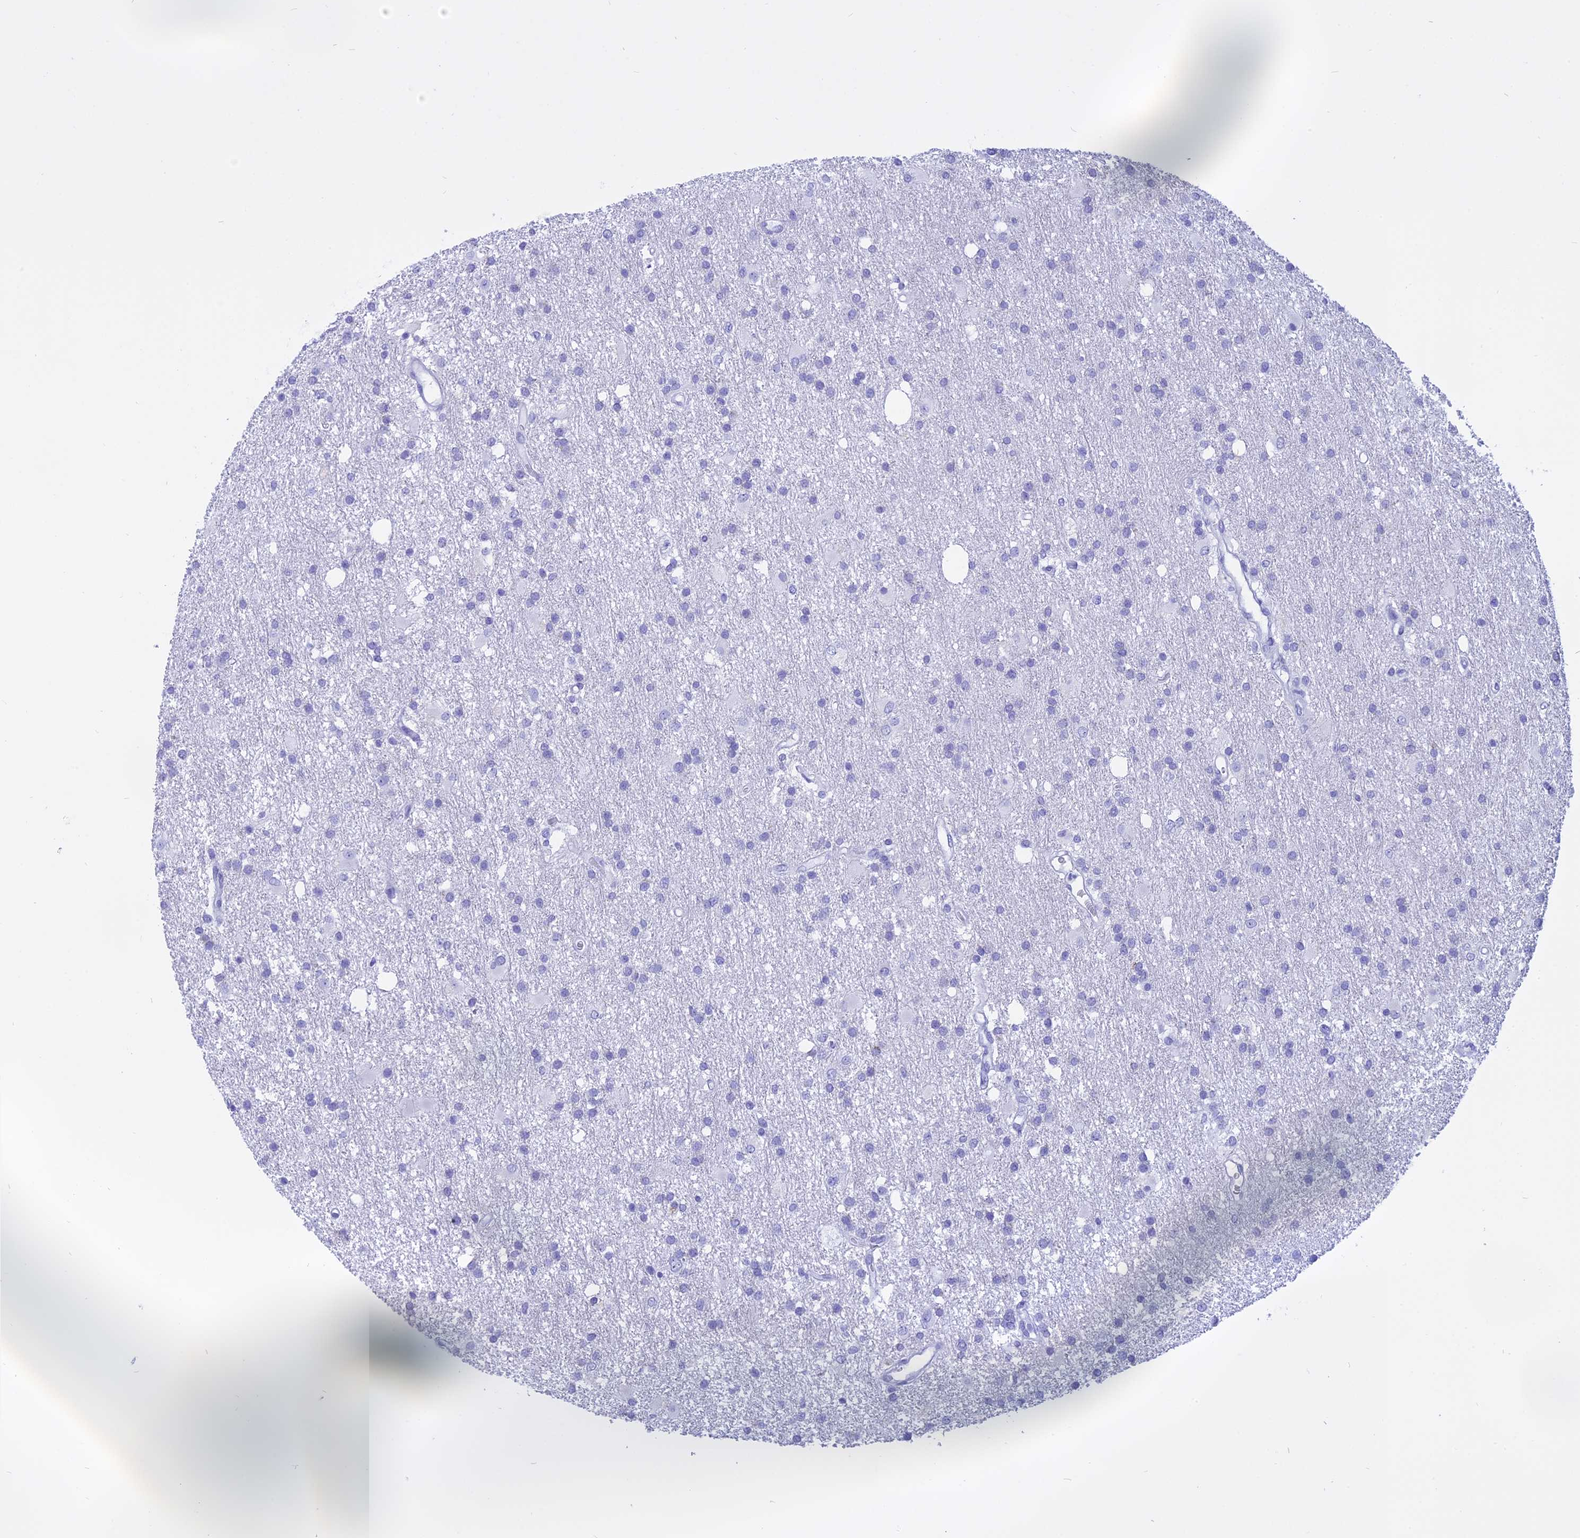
{"staining": {"intensity": "negative", "quantity": "none", "location": "none"}, "tissue": "glioma", "cell_type": "Tumor cells", "image_type": "cancer", "snomed": [{"axis": "morphology", "description": "Glioma, malignant, High grade"}, {"axis": "topography", "description": "Brain"}], "caption": "A histopathology image of human glioma is negative for staining in tumor cells. (Immunohistochemistry (ihc), brightfield microscopy, high magnification).", "gene": "ISCA1", "patient": {"sex": "male", "age": 77}}